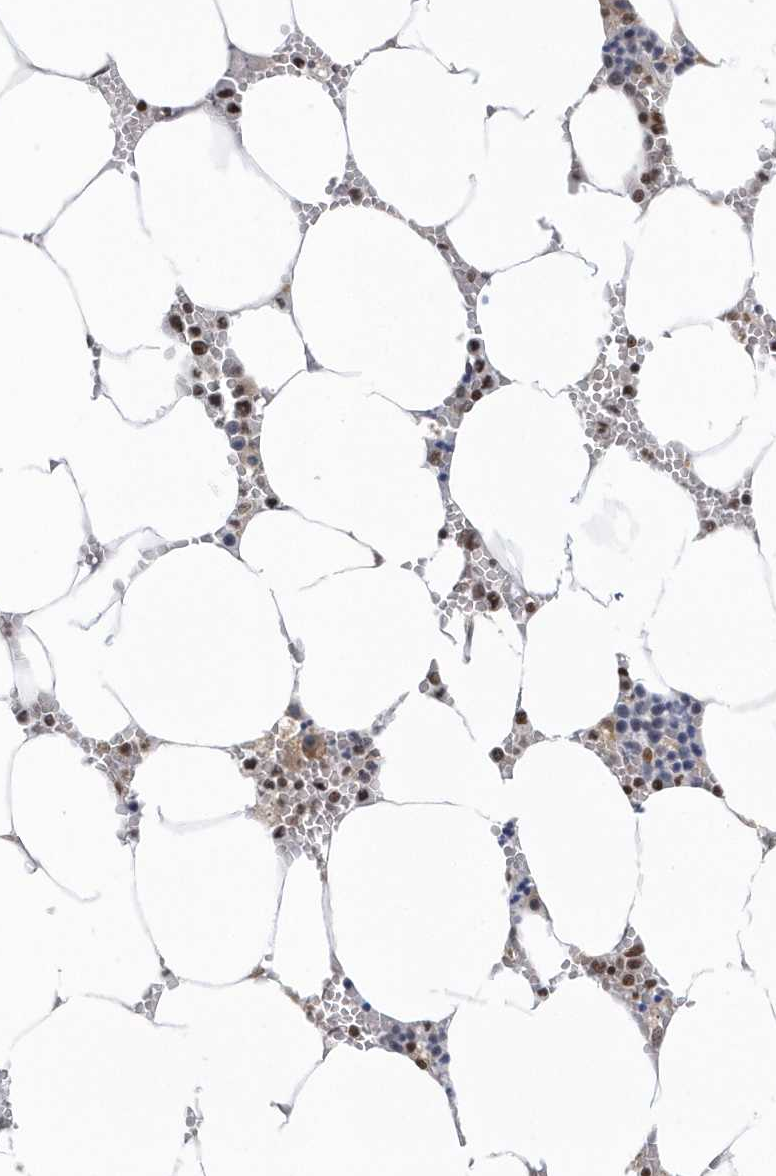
{"staining": {"intensity": "moderate", "quantity": ">75%", "location": "nuclear"}, "tissue": "bone marrow", "cell_type": "Hematopoietic cells", "image_type": "normal", "snomed": [{"axis": "morphology", "description": "Normal tissue, NOS"}, {"axis": "topography", "description": "Bone marrow"}], "caption": "DAB (3,3'-diaminobenzidine) immunohistochemical staining of benign human bone marrow displays moderate nuclear protein positivity in approximately >75% of hematopoietic cells.", "gene": "SEPHS1", "patient": {"sex": "male", "age": 70}}